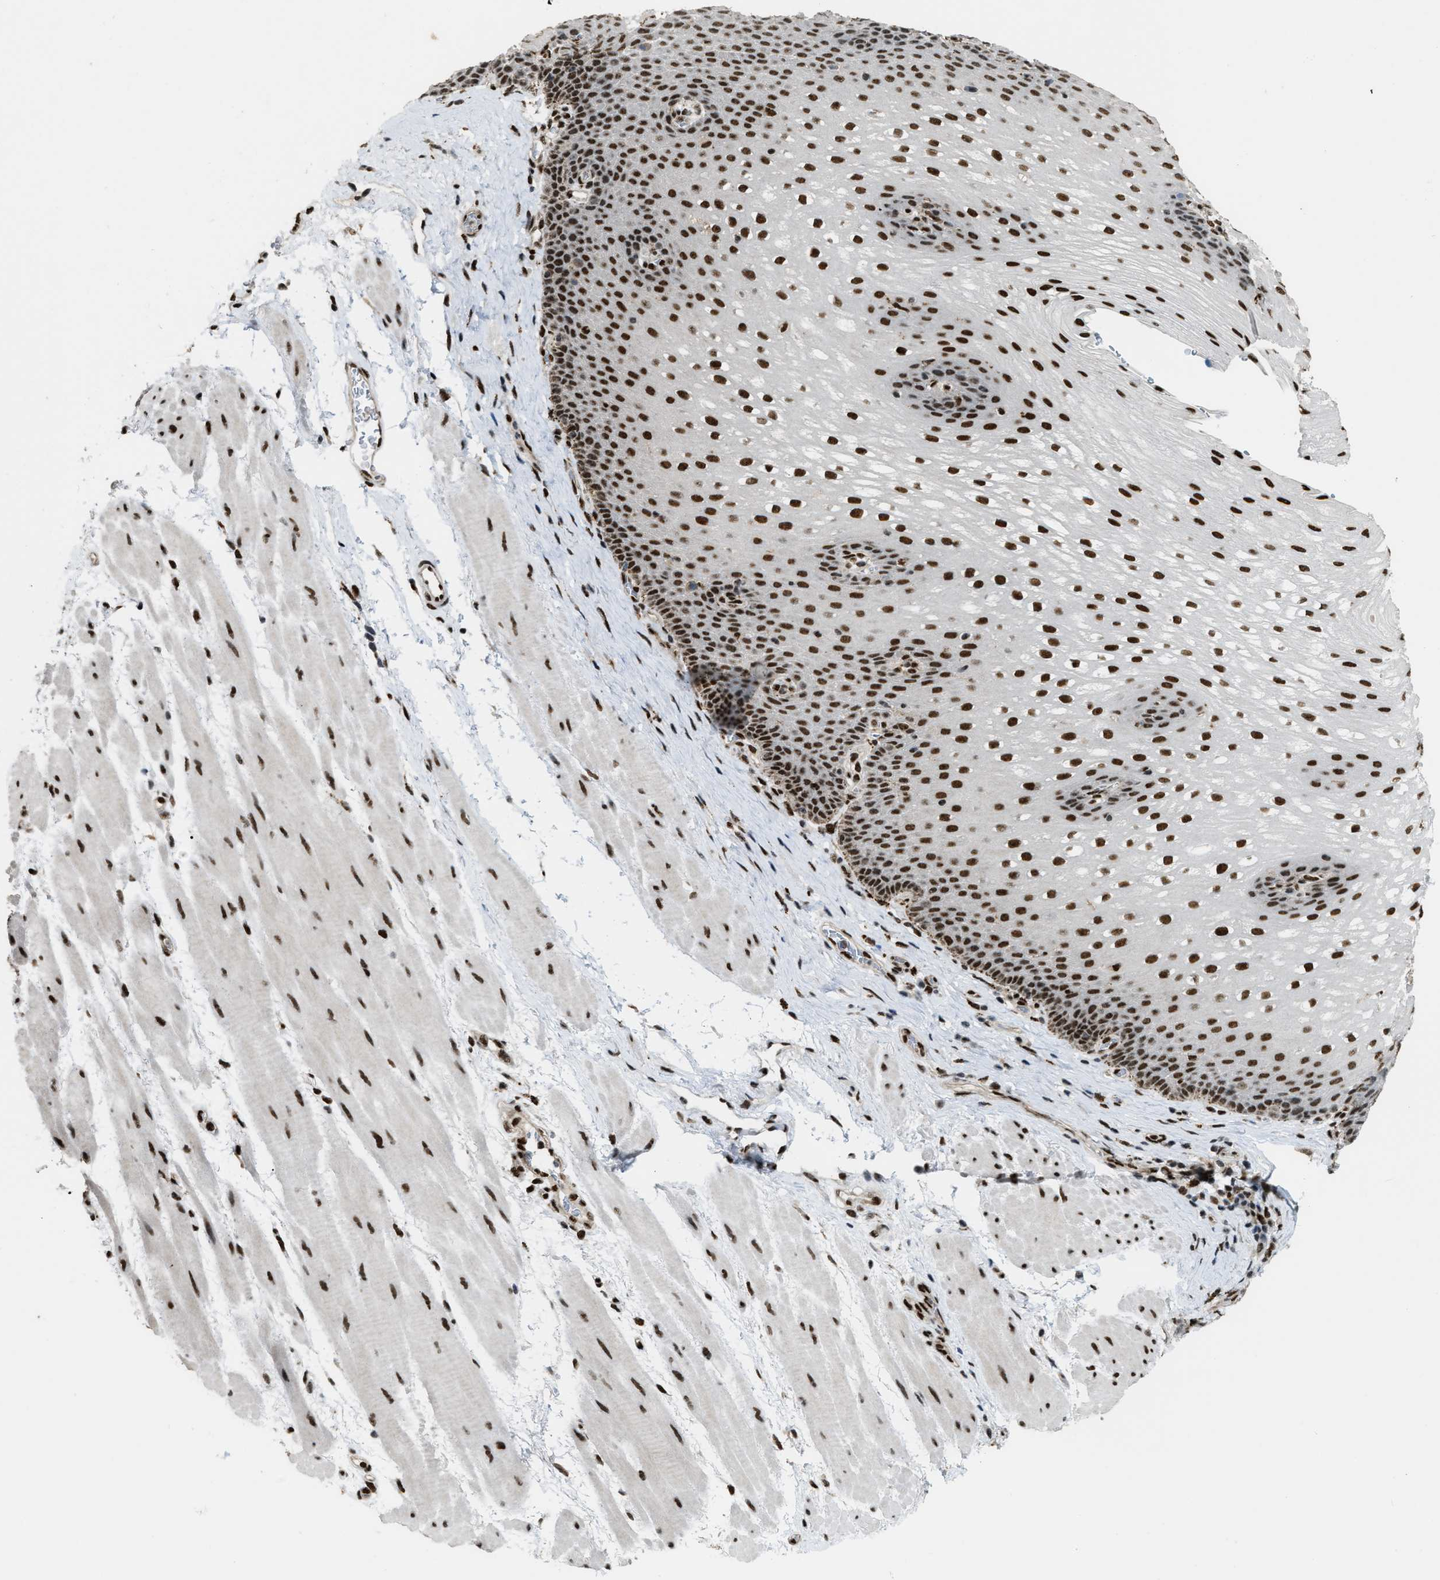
{"staining": {"intensity": "strong", "quantity": ">75%", "location": "nuclear"}, "tissue": "esophagus", "cell_type": "Squamous epithelial cells", "image_type": "normal", "snomed": [{"axis": "morphology", "description": "Normal tissue, NOS"}, {"axis": "topography", "description": "Esophagus"}], "caption": "Immunohistochemistry micrograph of normal esophagus: human esophagus stained using immunohistochemistry (IHC) exhibits high levels of strong protein expression localized specifically in the nuclear of squamous epithelial cells, appearing as a nuclear brown color.", "gene": "NUMA1", "patient": {"sex": "male", "age": 48}}